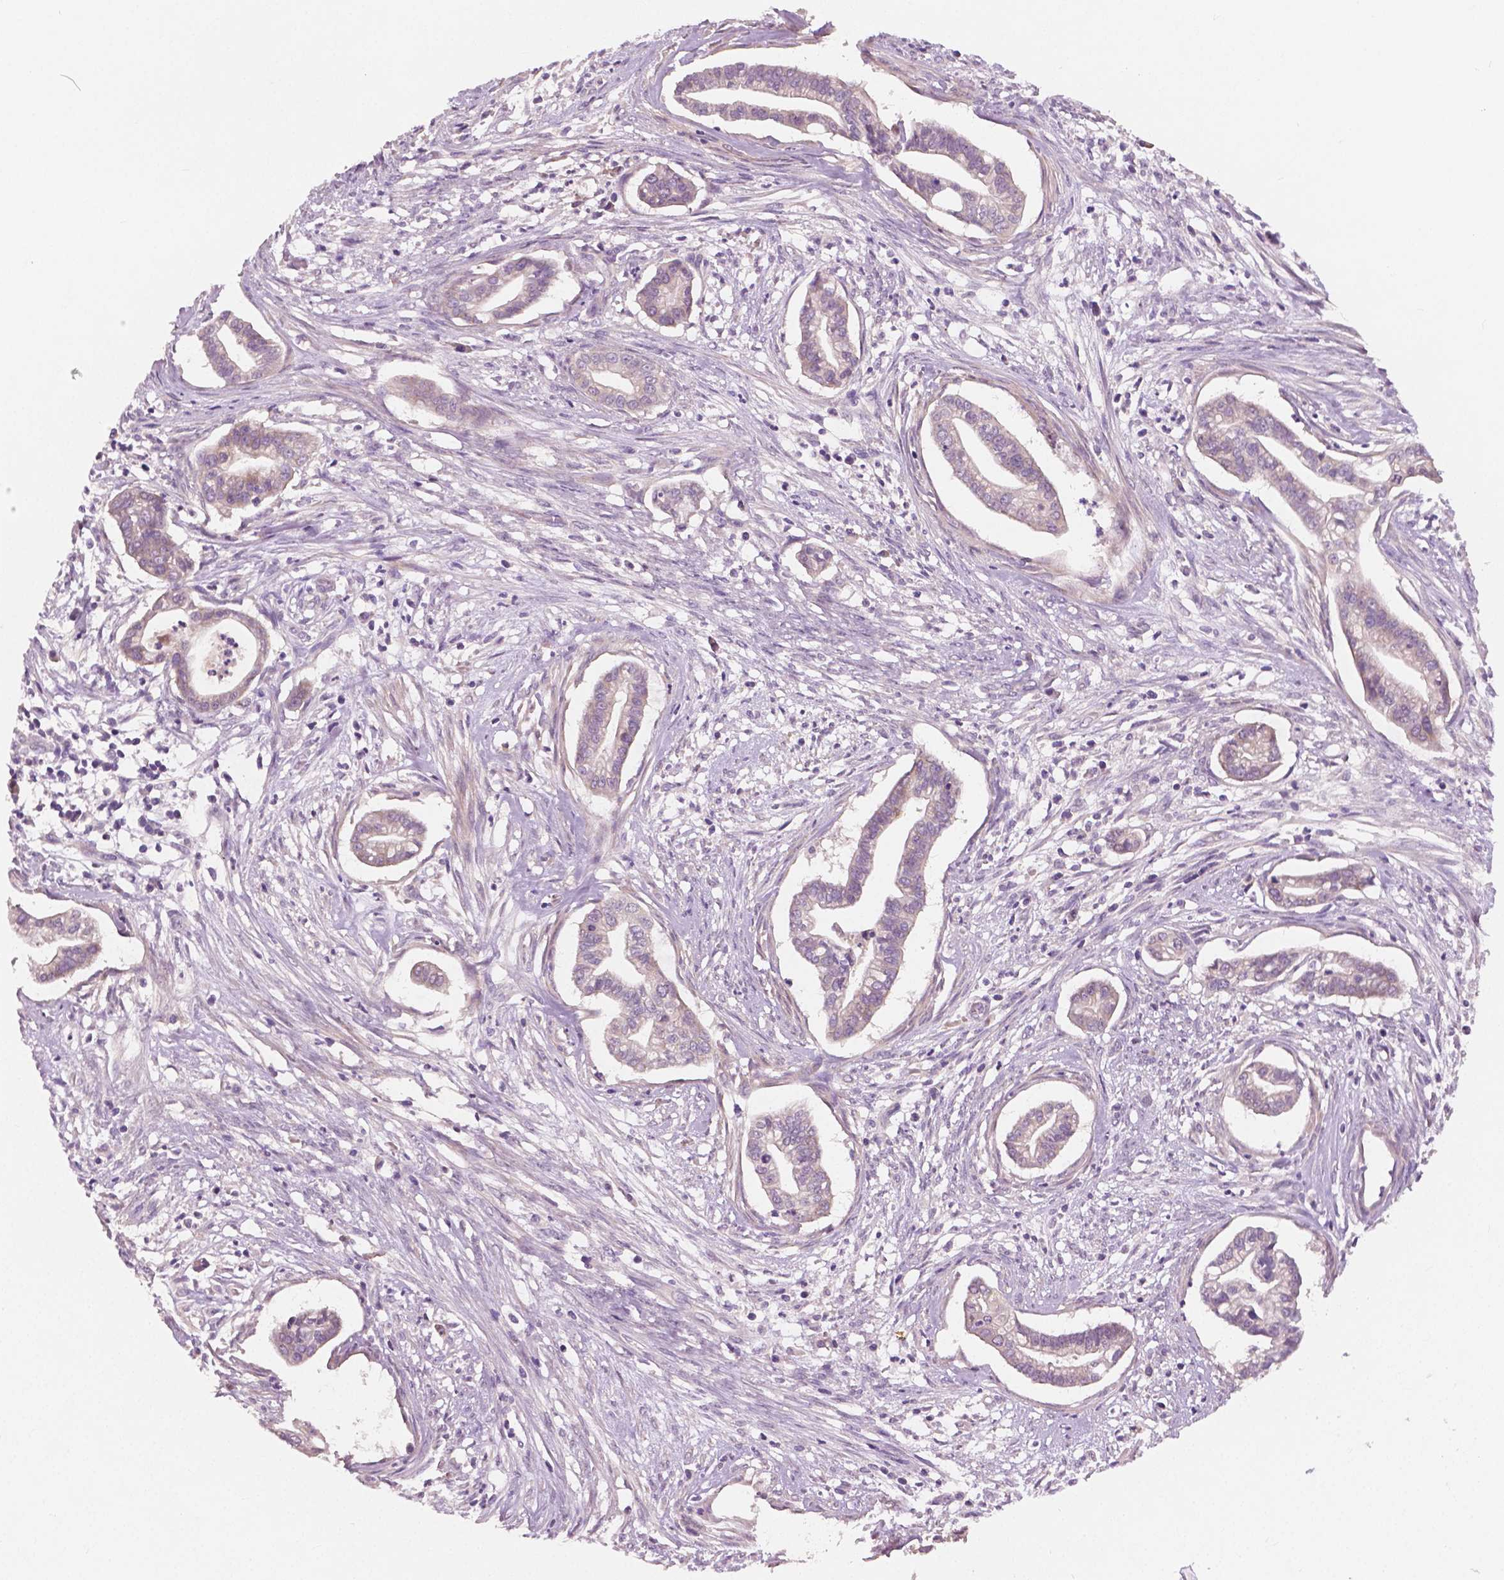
{"staining": {"intensity": "negative", "quantity": "none", "location": "none"}, "tissue": "cervical cancer", "cell_type": "Tumor cells", "image_type": "cancer", "snomed": [{"axis": "morphology", "description": "Adenocarcinoma, NOS"}, {"axis": "topography", "description": "Cervix"}], "caption": "High power microscopy micrograph of an IHC photomicrograph of cervical adenocarcinoma, revealing no significant staining in tumor cells.", "gene": "LSM14B", "patient": {"sex": "female", "age": 62}}